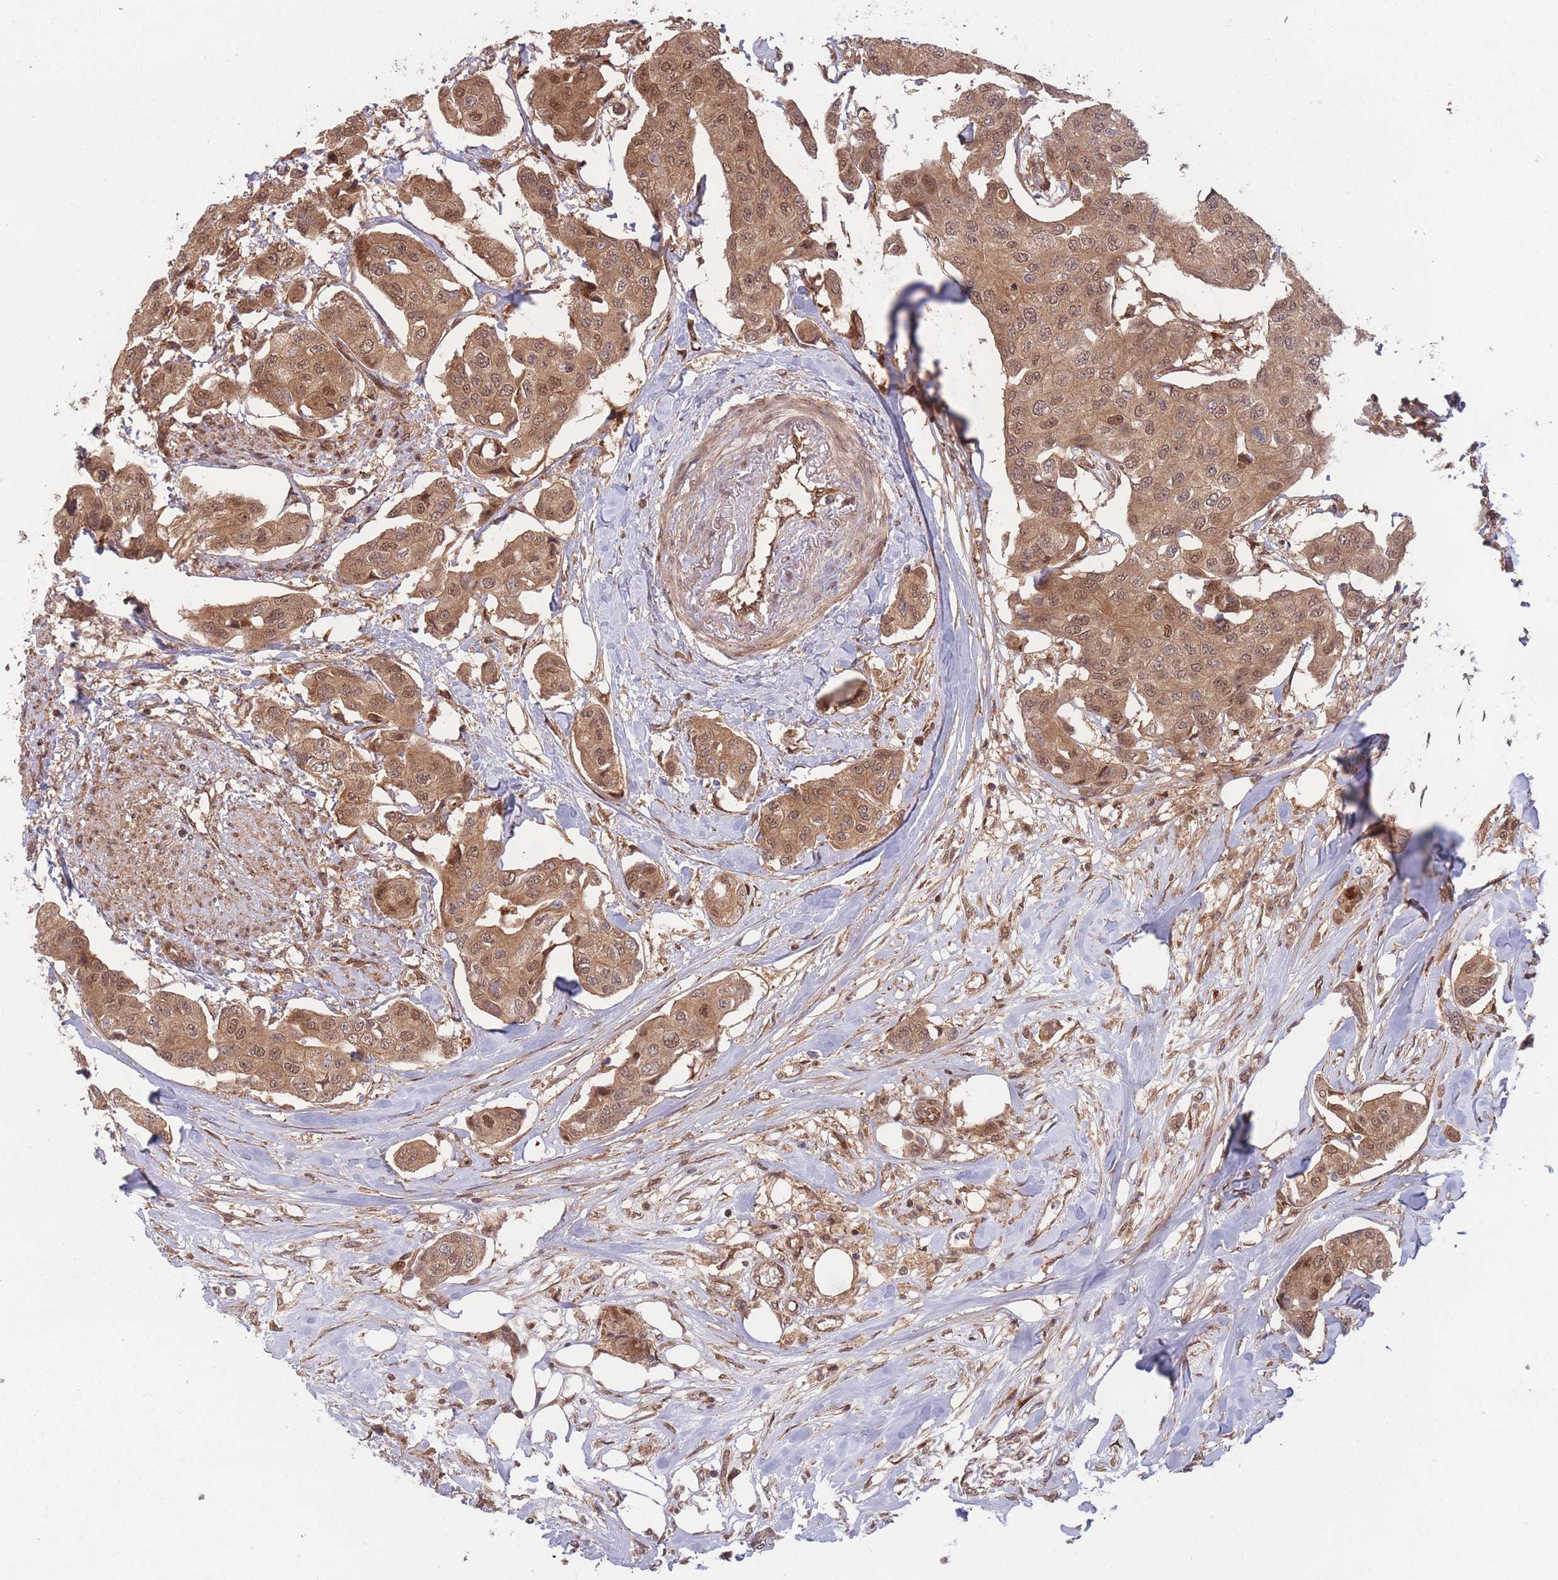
{"staining": {"intensity": "moderate", "quantity": ">75%", "location": "cytoplasmic/membranous,nuclear"}, "tissue": "breast cancer", "cell_type": "Tumor cells", "image_type": "cancer", "snomed": [{"axis": "morphology", "description": "Duct carcinoma"}, {"axis": "topography", "description": "Breast"}, {"axis": "topography", "description": "Lymph node"}], "caption": "Protein staining reveals moderate cytoplasmic/membranous and nuclear positivity in approximately >75% of tumor cells in breast intraductal carcinoma.", "gene": "PODXL2", "patient": {"sex": "female", "age": 80}}